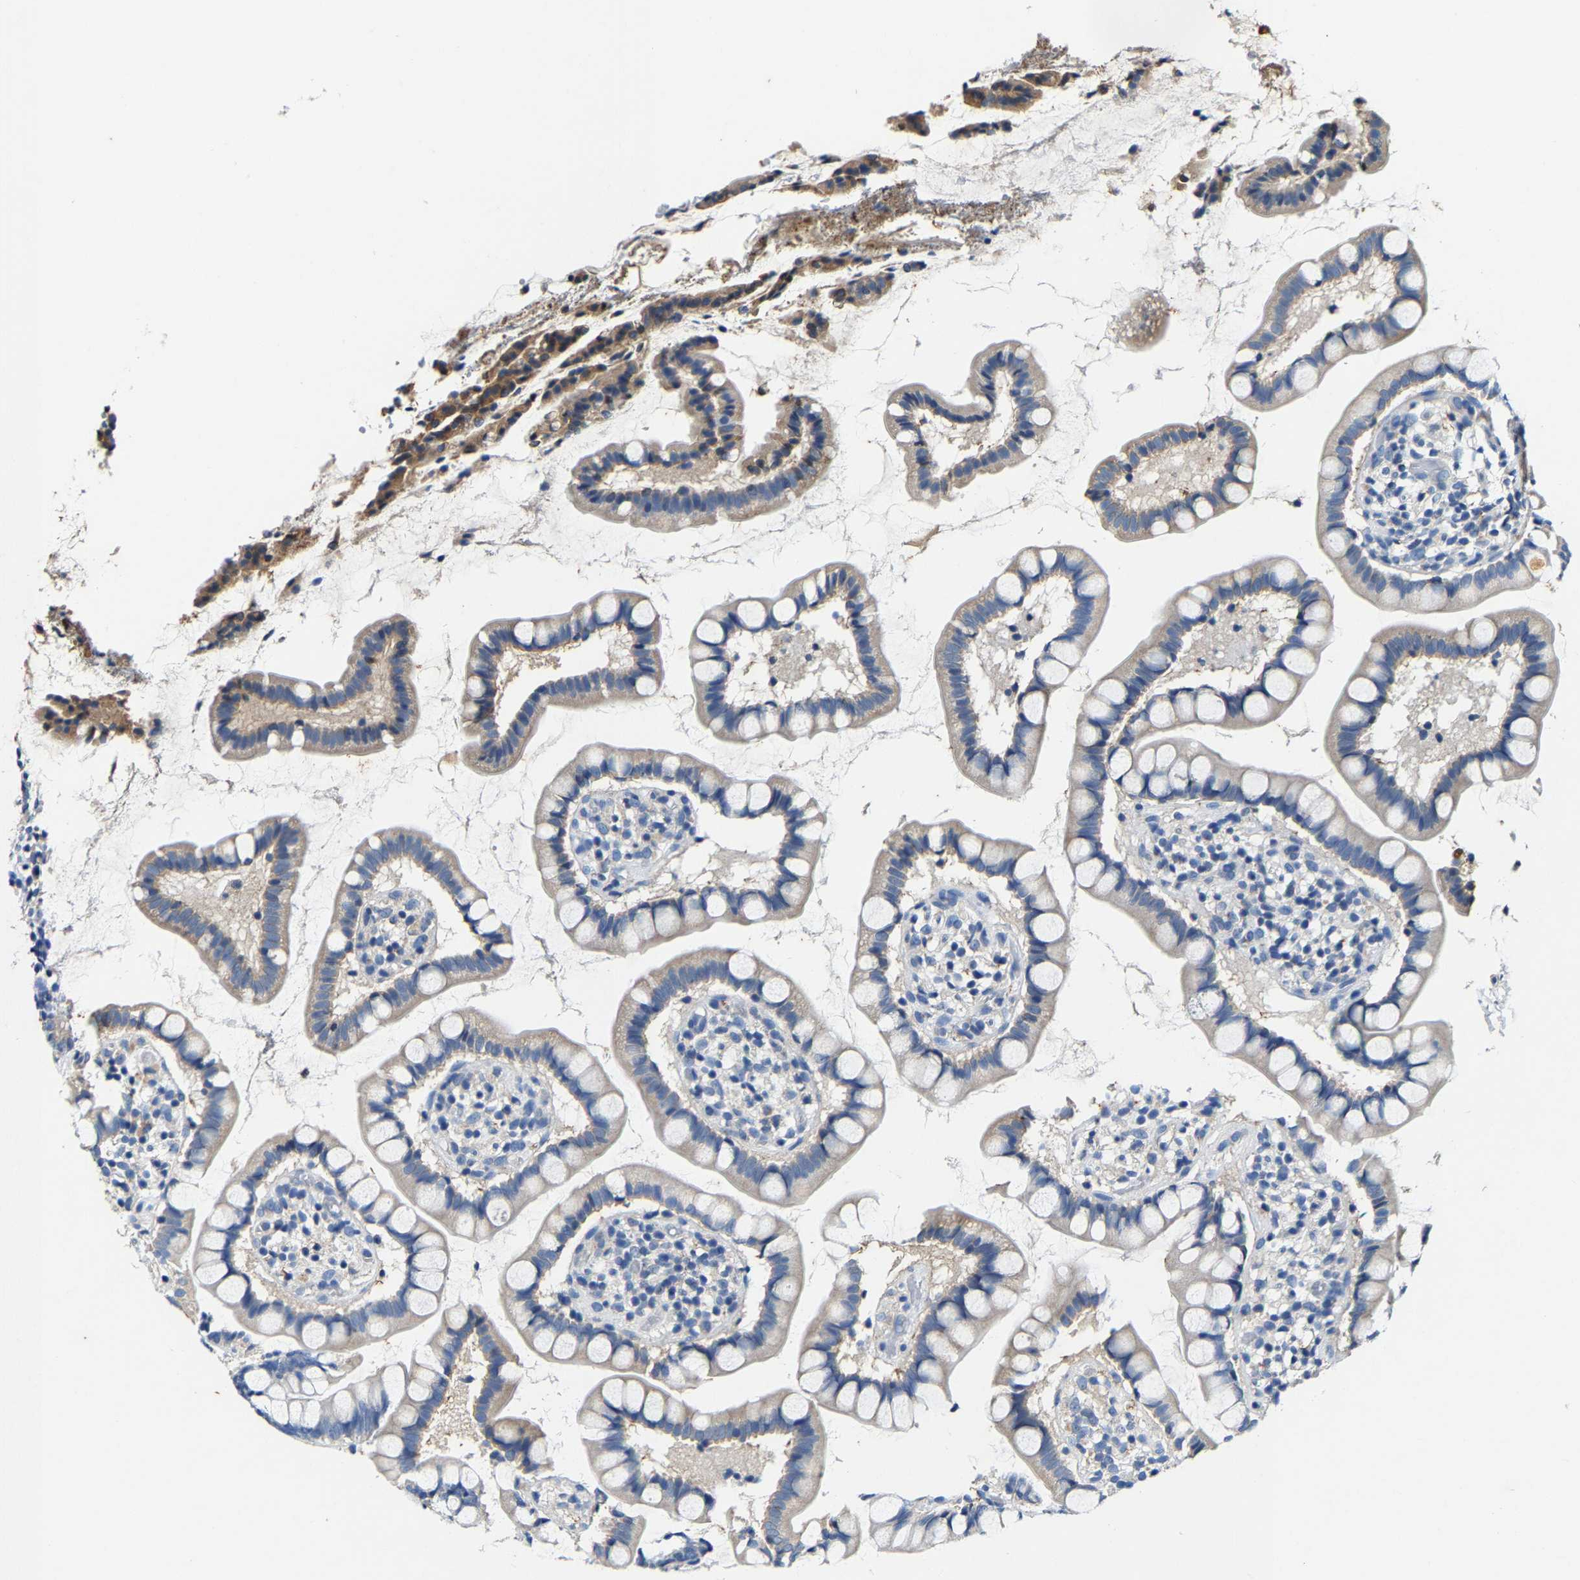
{"staining": {"intensity": "weak", "quantity": "<25%", "location": "cytoplasmic/membranous"}, "tissue": "small intestine", "cell_type": "Glandular cells", "image_type": "normal", "snomed": [{"axis": "morphology", "description": "Normal tissue, NOS"}, {"axis": "topography", "description": "Small intestine"}], "caption": "Benign small intestine was stained to show a protein in brown. There is no significant staining in glandular cells. Nuclei are stained in blue.", "gene": "SLC25A25", "patient": {"sex": "female", "age": 84}}